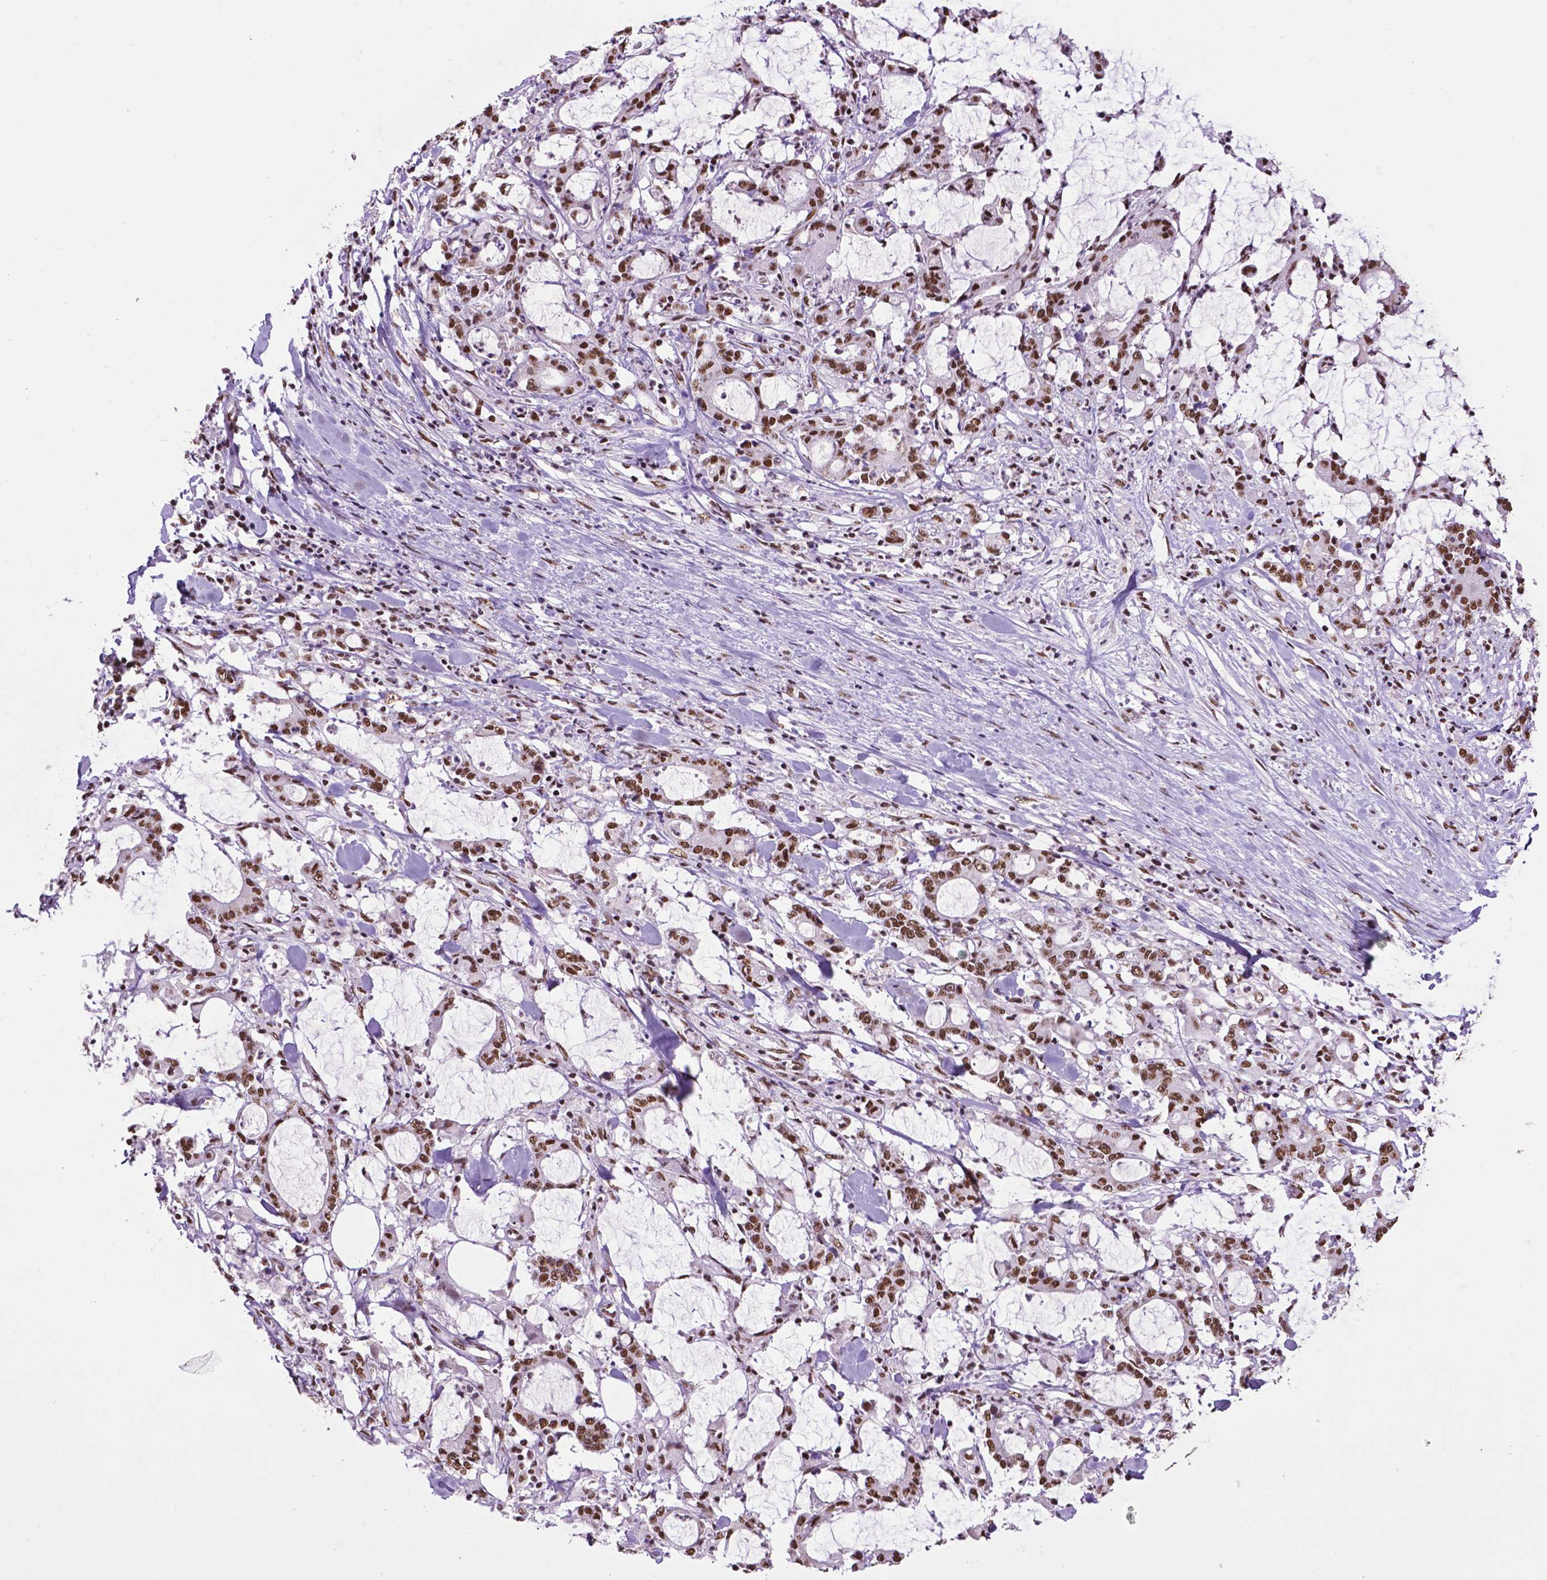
{"staining": {"intensity": "strong", "quantity": ">75%", "location": "nuclear"}, "tissue": "stomach cancer", "cell_type": "Tumor cells", "image_type": "cancer", "snomed": [{"axis": "morphology", "description": "Adenocarcinoma, NOS"}, {"axis": "topography", "description": "Stomach, upper"}], "caption": "Stomach adenocarcinoma stained with DAB IHC exhibits high levels of strong nuclear expression in approximately >75% of tumor cells. (IHC, brightfield microscopy, high magnification).", "gene": "CCAR2", "patient": {"sex": "male", "age": 68}}